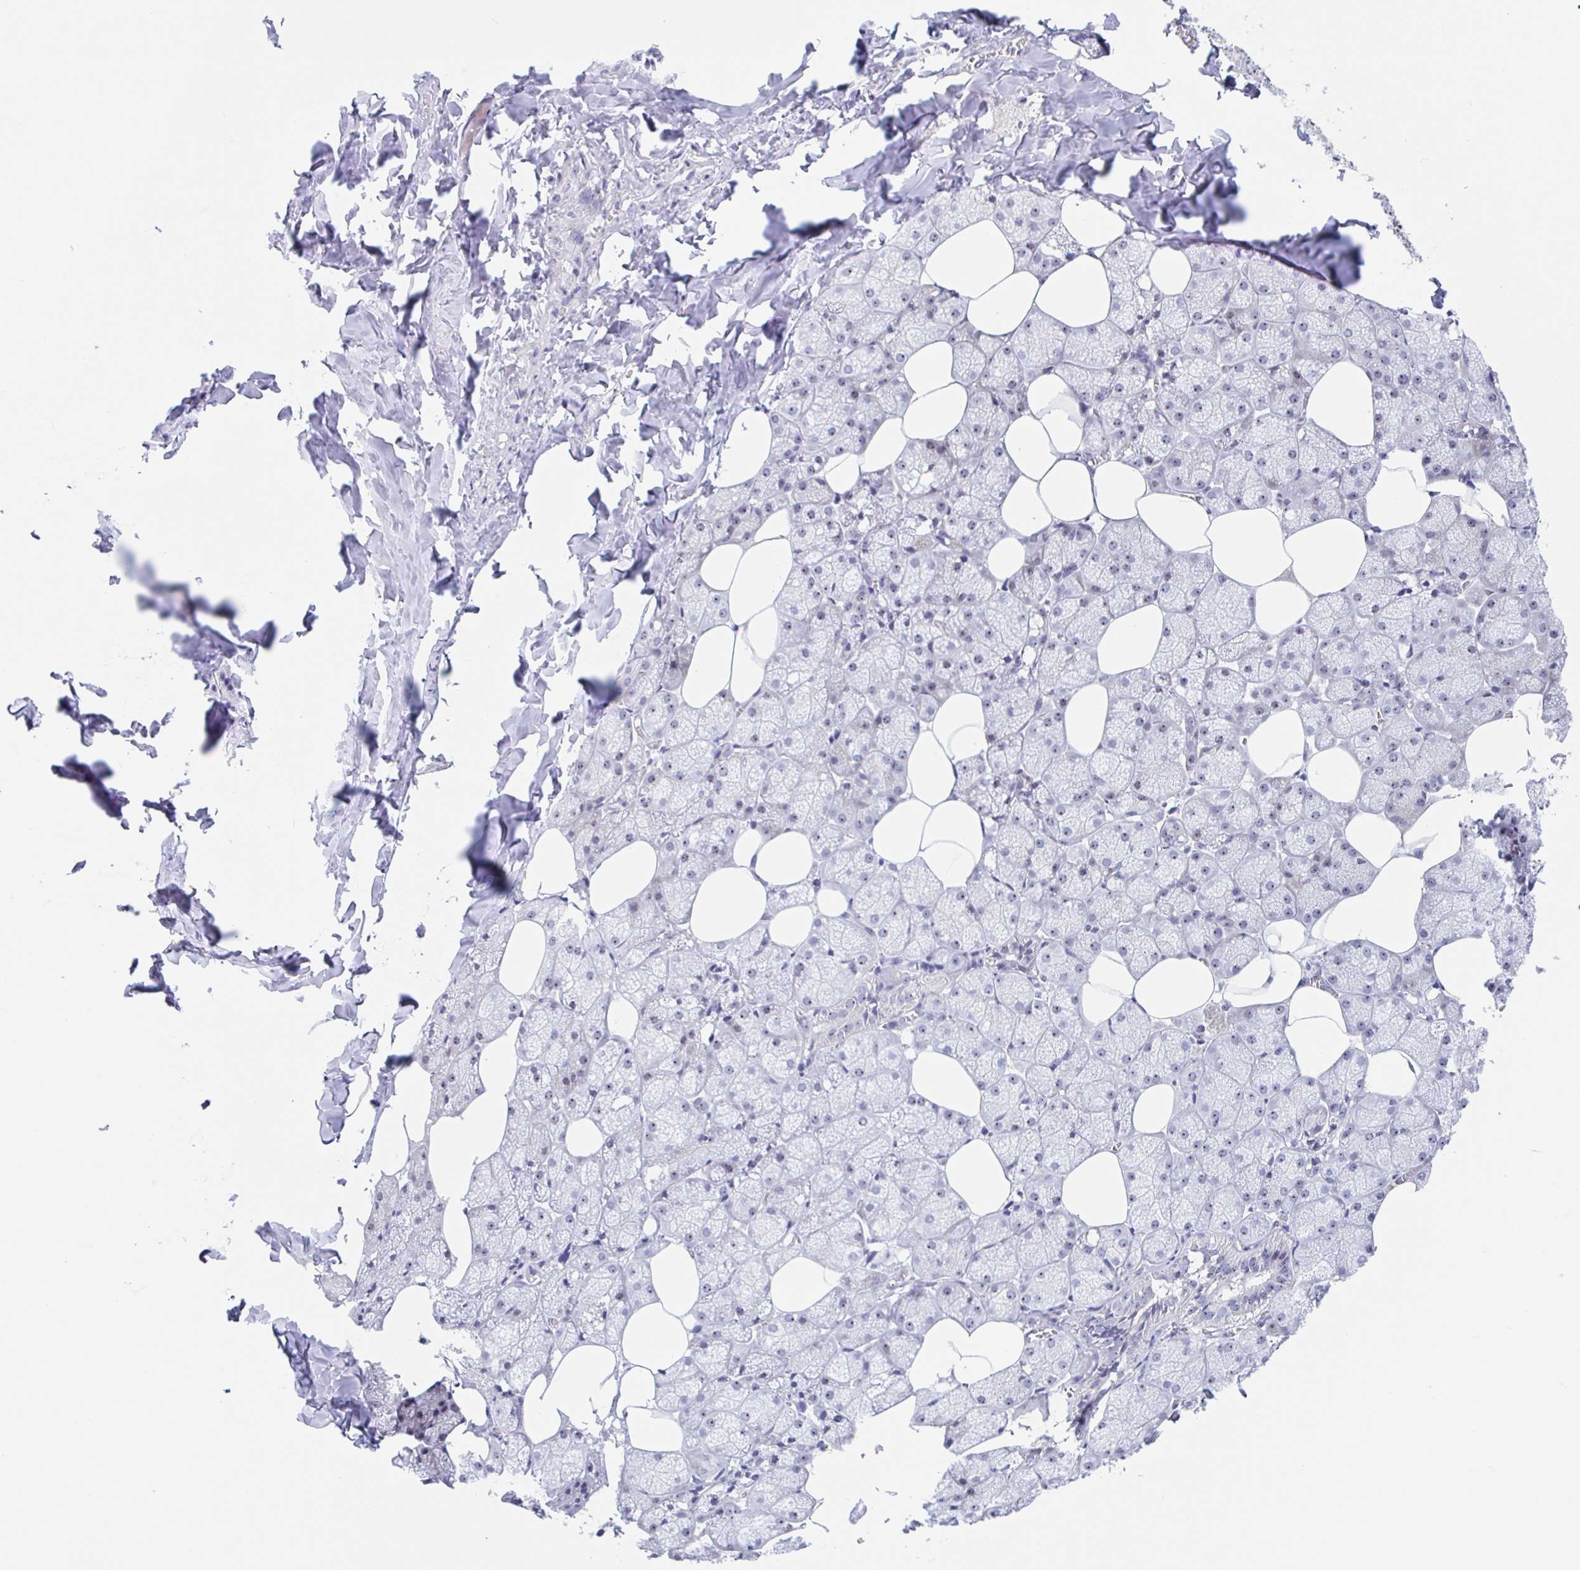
{"staining": {"intensity": "weak", "quantity": "25%-75%", "location": "nuclear"}, "tissue": "salivary gland", "cell_type": "Glandular cells", "image_type": "normal", "snomed": [{"axis": "morphology", "description": "Normal tissue, NOS"}, {"axis": "topography", "description": "Salivary gland"}, {"axis": "topography", "description": "Peripheral nerve tissue"}], "caption": "The micrograph reveals staining of normal salivary gland, revealing weak nuclear protein expression (brown color) within glandular cells. (brown staining indicates protein expression, while blue staining denotes nuclei).", "gene": "LENG9", "patient": {"sex": "male", "age": 38}}